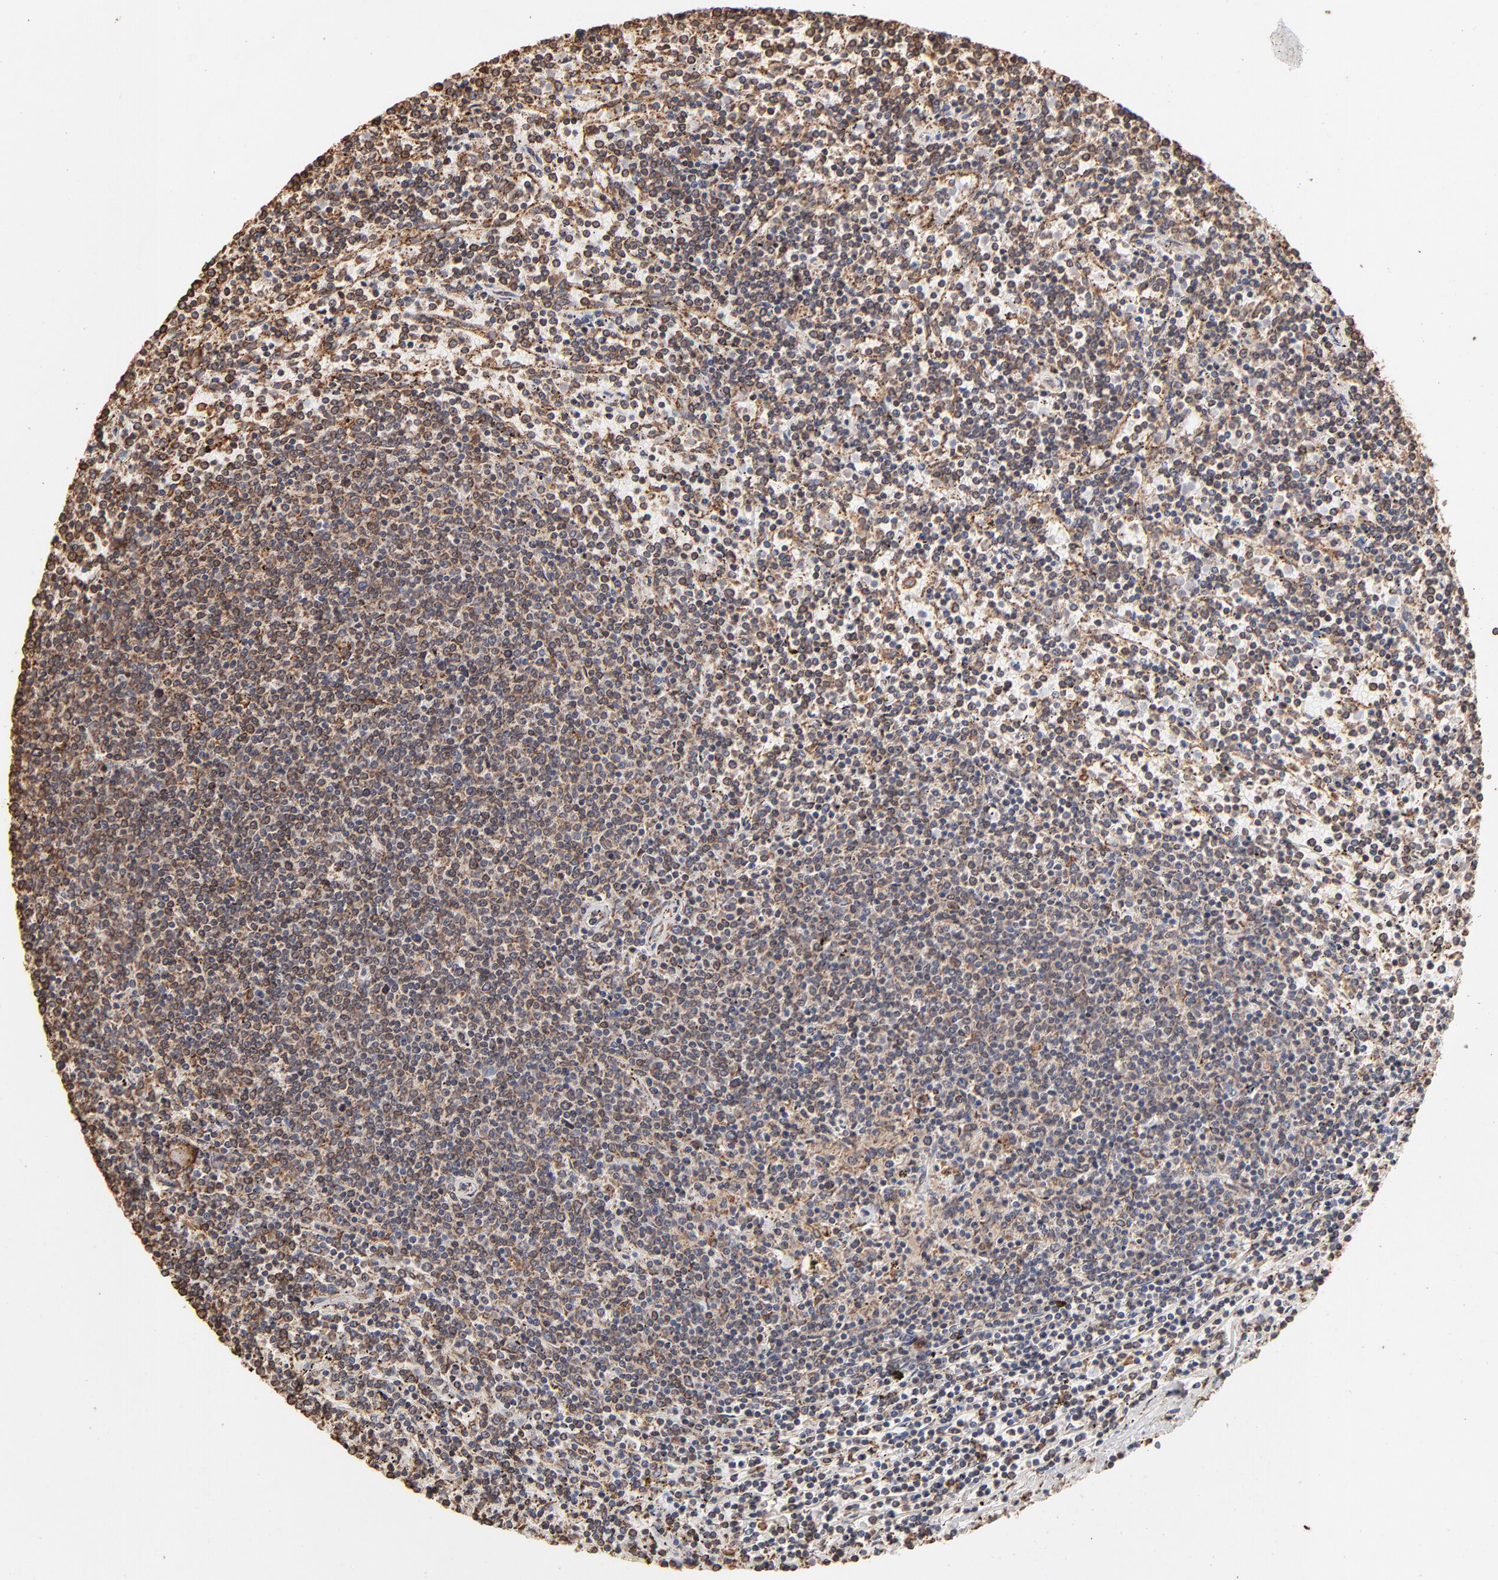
{"staining": {"intensity": "moderate", "quantity": "25%-75%", "location": "cytoplasmic/membranous"}, "tissue": "lymphoma", "cell_type": "Tumor cells", "image_type": "cancer", "snomed": [{"axis": "morphology", "description": "Malignant lymphoma, non-Hodgkin's type, Low grade"}, {"axis": "topography", "description": "Spleen"}], "caption": "Protein staining by immunohistochemistry (IHC) displays moderate cytoplasmic/membranous positivity in approximately 25%-75% of tumor cells in lymphoma. The protein is stained brown, and the nuclei are stained in blue (DAB (3,3'-diaminobenzidine) IHC with brightfield microscopy, high magnification).", "gene": "PDIA3", "patient": {"sex": "female", "age": 50}}